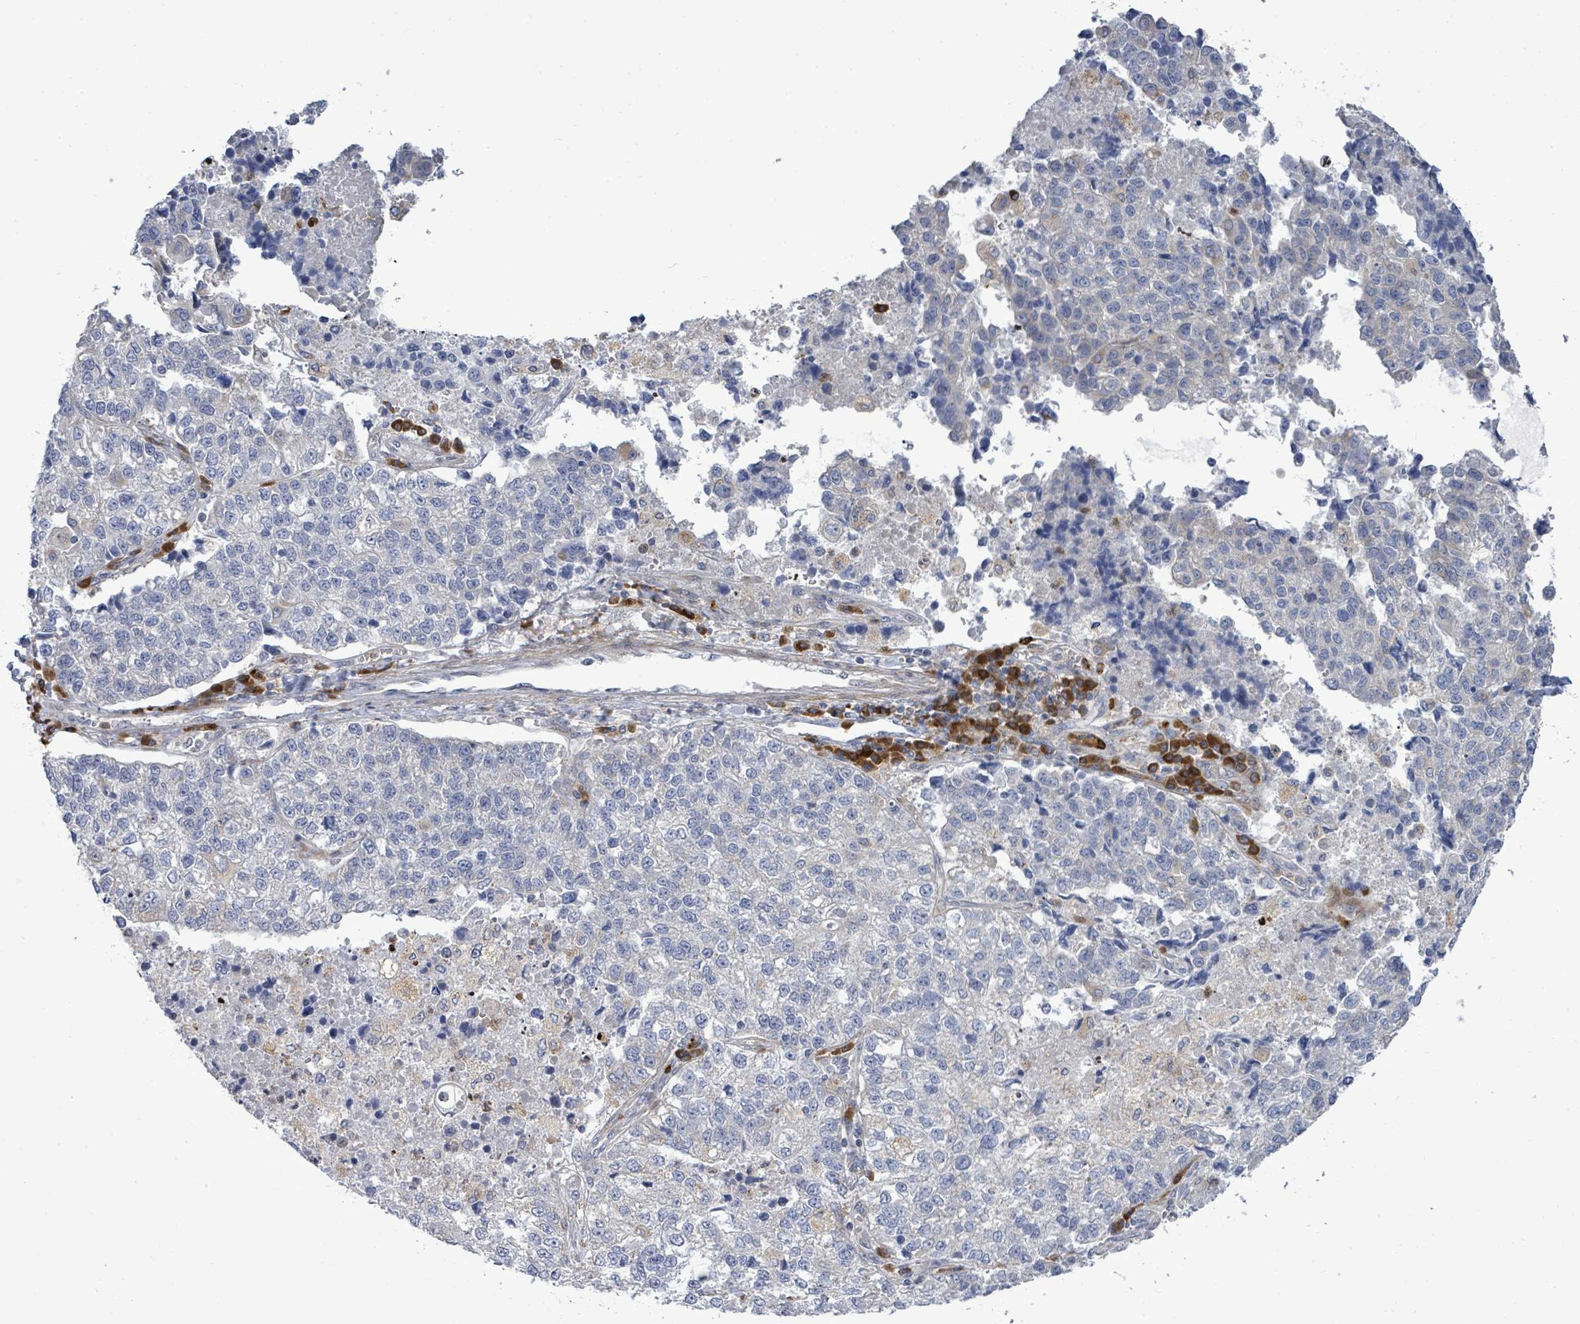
{"staining": {"intensity": "negative", "quantity": "none", "location": "none"}, "tissue": "lung cancer", "cell_type": "Tumor cells", "image_type": "cancer", "snomed": [{"axis": "morphology", "description": "Adenocarcinoma, NOS"}, {"axis": "topography", "description": "Lung"}], "caption": "Lung adenocarcinoma stained for a protein using IHC exhibits no expression tumor cells.", "gene": "SAR1A", "patient": {"sex": "male", "age": 49}}